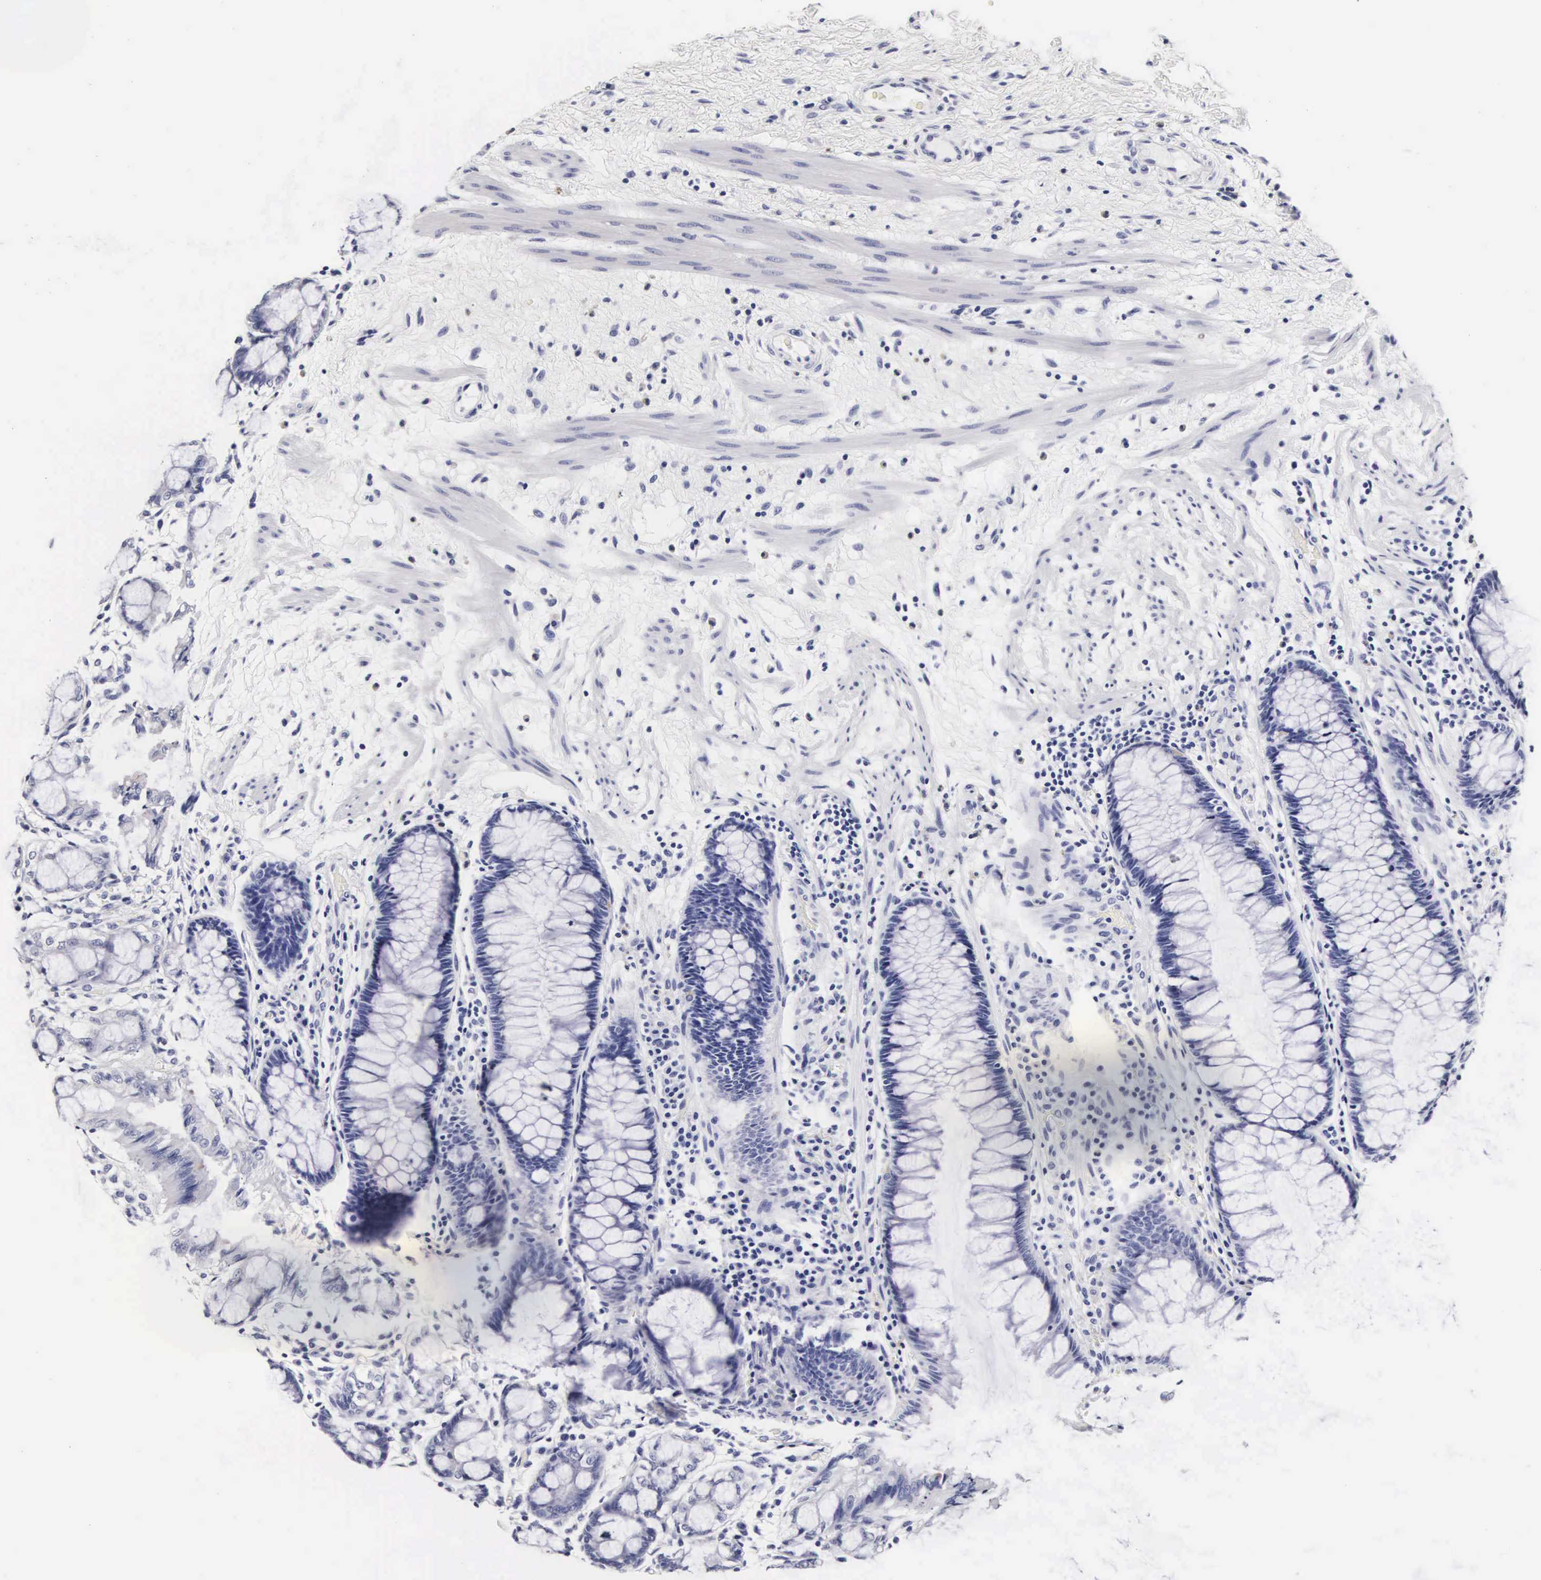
{"staining": {"intensity": "negative", "quantity": "none", "location": "none"}, "tissue": "rectum", "cell_type": "Glandular cells", "image_type": "normal", "snomed": [{"axis": "morphology", "description": "Normal tissue, NOS"}, {"axis": "topography", "description": "Rectum"}], "caption": "This is a photomicrograph of immunohistochemistry staining of benign rectum, which shows no staining in glandular cells. (Immunohistochemistry, brightfield microscopy, high magnification).", "gene": "RNASE6", "patient": {"sex": "male", "age": 77}}